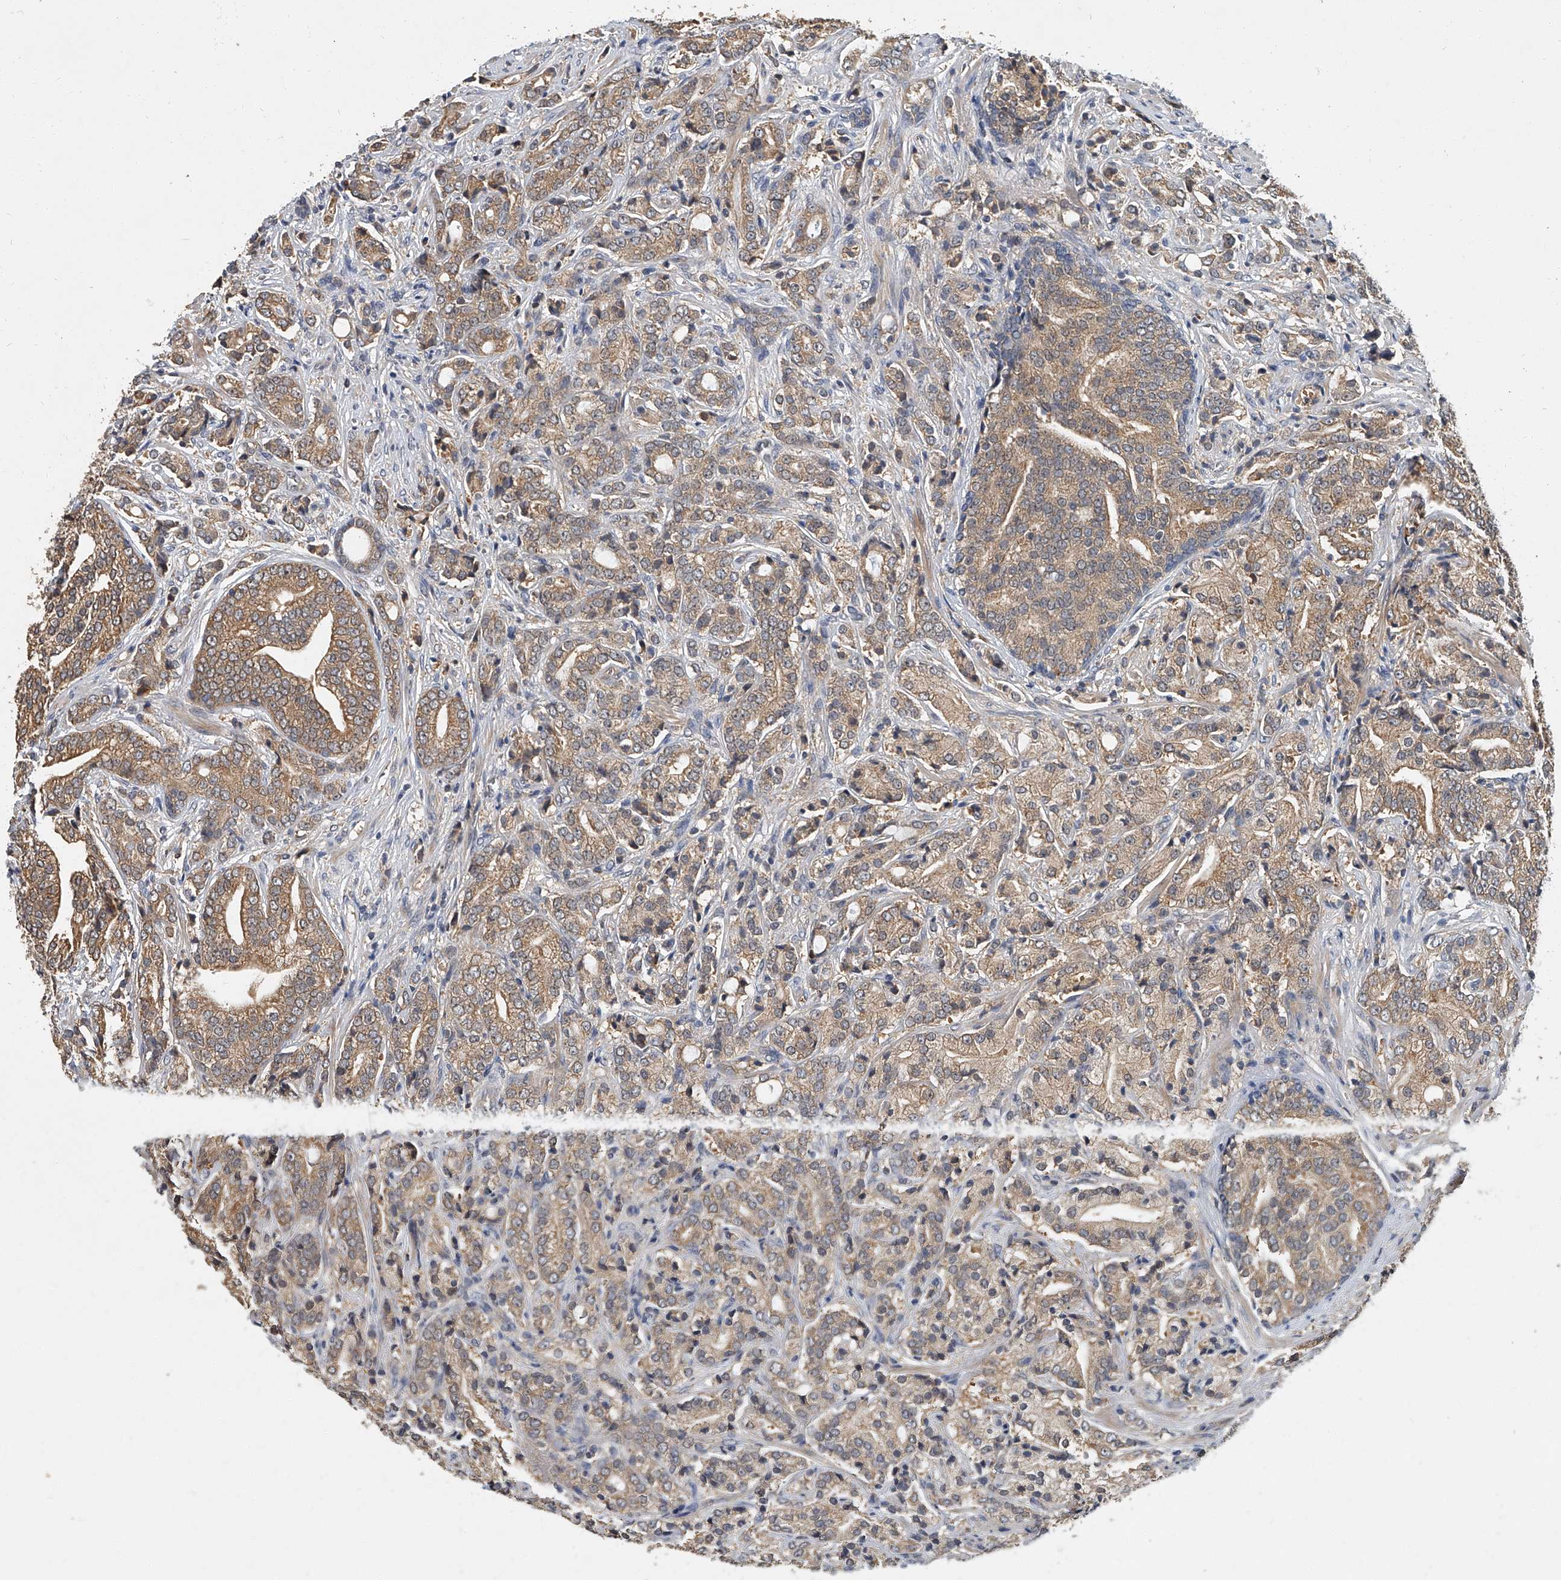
{"staining": {"intensity": "moderate", "quantity": ">75%", "location": "cytoplasmic/membranous"}, "tissue": "prostate cancer", "cell_type": "Tumor cells", "image_type": "cancer", "snomed": [{"axis": "morphology", "description": "Adenocarcinoma, High grade"}, {"axis": "topography", "description": "Prostate"}], "caption": "This photomicrograph shows immunohistochemistry (IHC) staining of human prostate cancer (high-grade adenocarcinoma), with medium moderate cytoplasmic/membranous staining in approximately >75% of tumor cells.", "gene": "JAG2", "patient": {"sex": "male", "age": 57}}